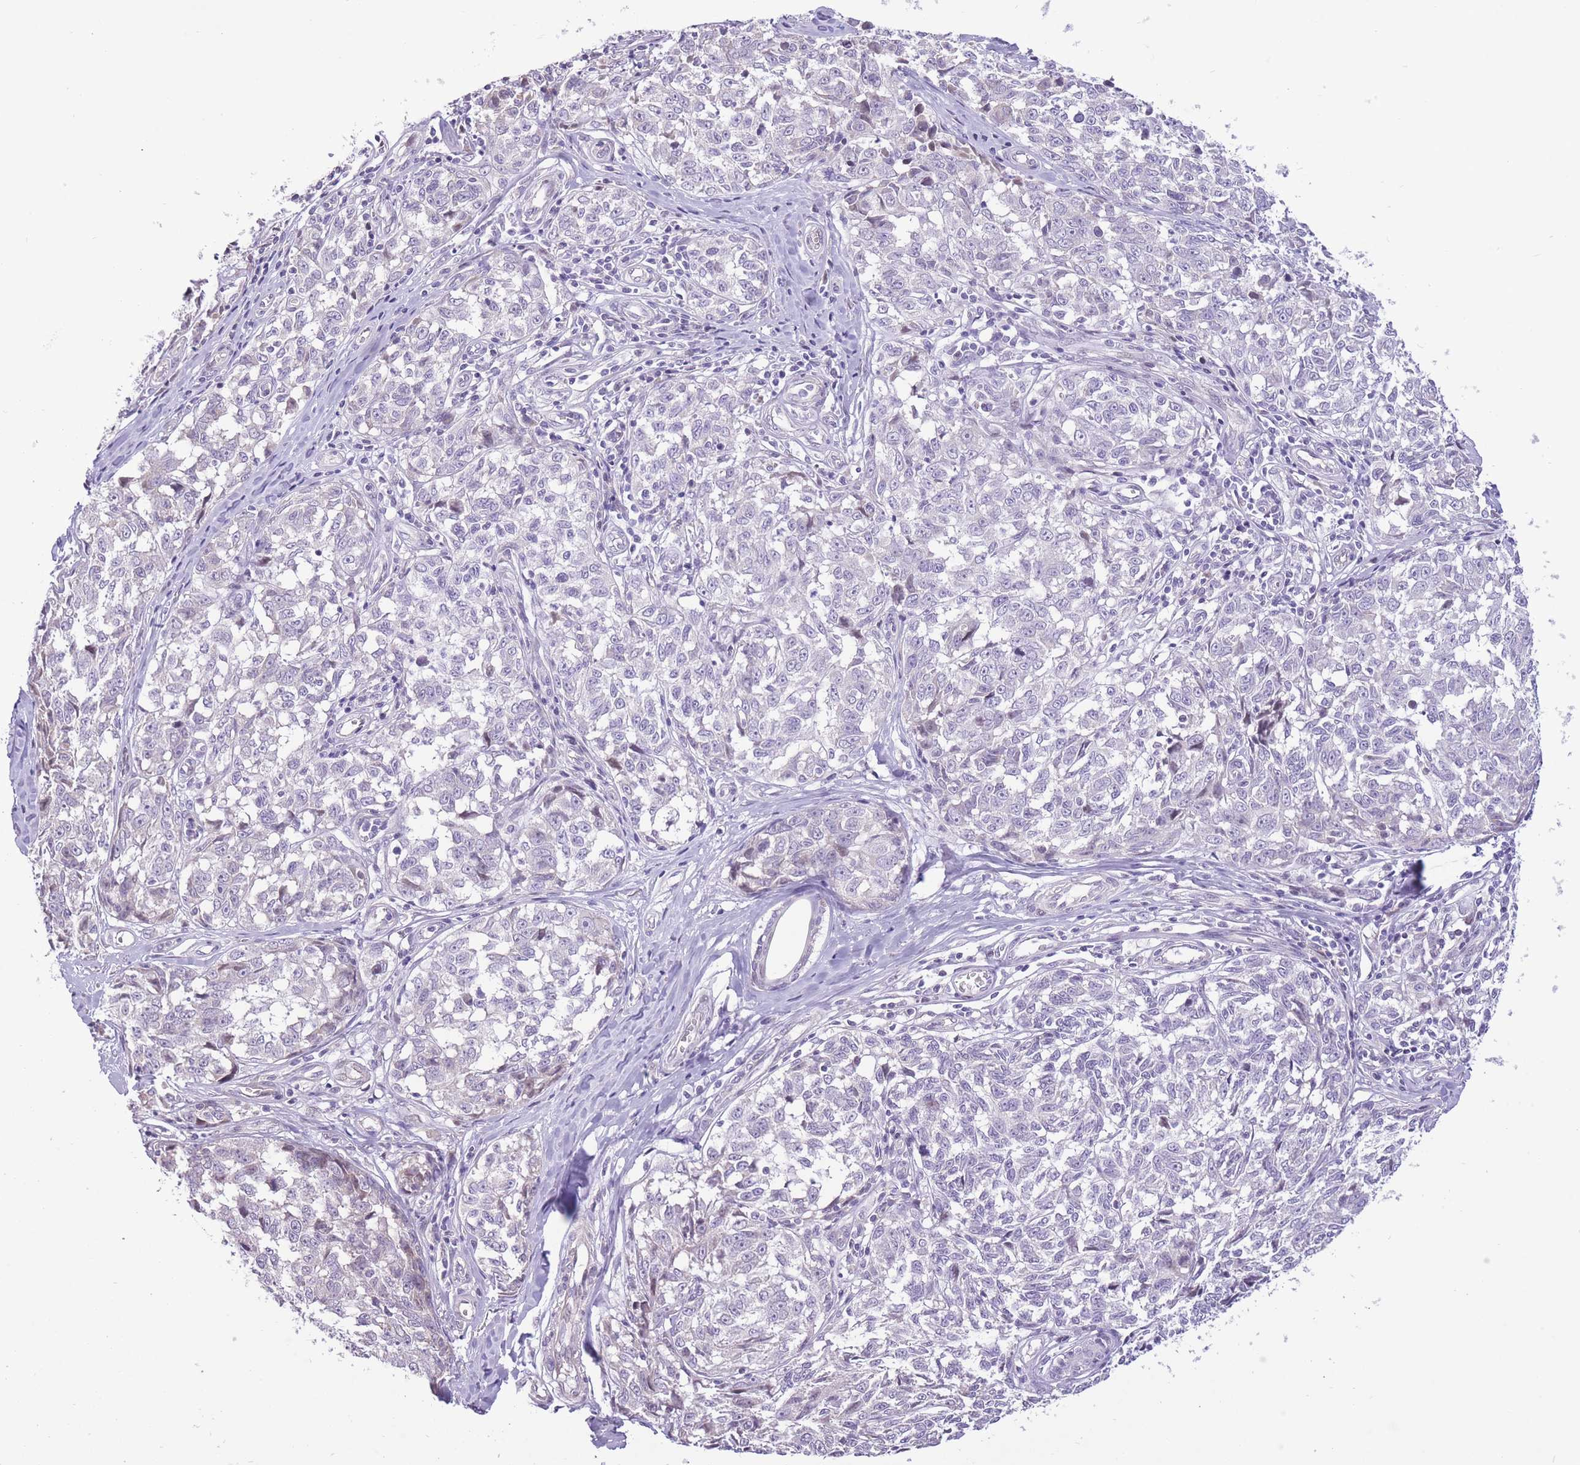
{"staining": {"intensity": "negative", "quantity": "none", "location": "none"}, "tissue": "melanoma", "cell_type": "Tumor cells", "image_type": "cancer", "snomed": [{"axis": "morphology", "description": "Normal tissue, NOS"}, {"axis": "morphology", "description": "Malignant melanoma, NOS"}, {"axis": "topography", "description": "Skin"}], "caption": "This is a micrograph of IHC staining of malignant melanoma, which shows no positivity in tumor cells.", "gene": "WDR70", "patient": {"sex": "female", "age": 64}}